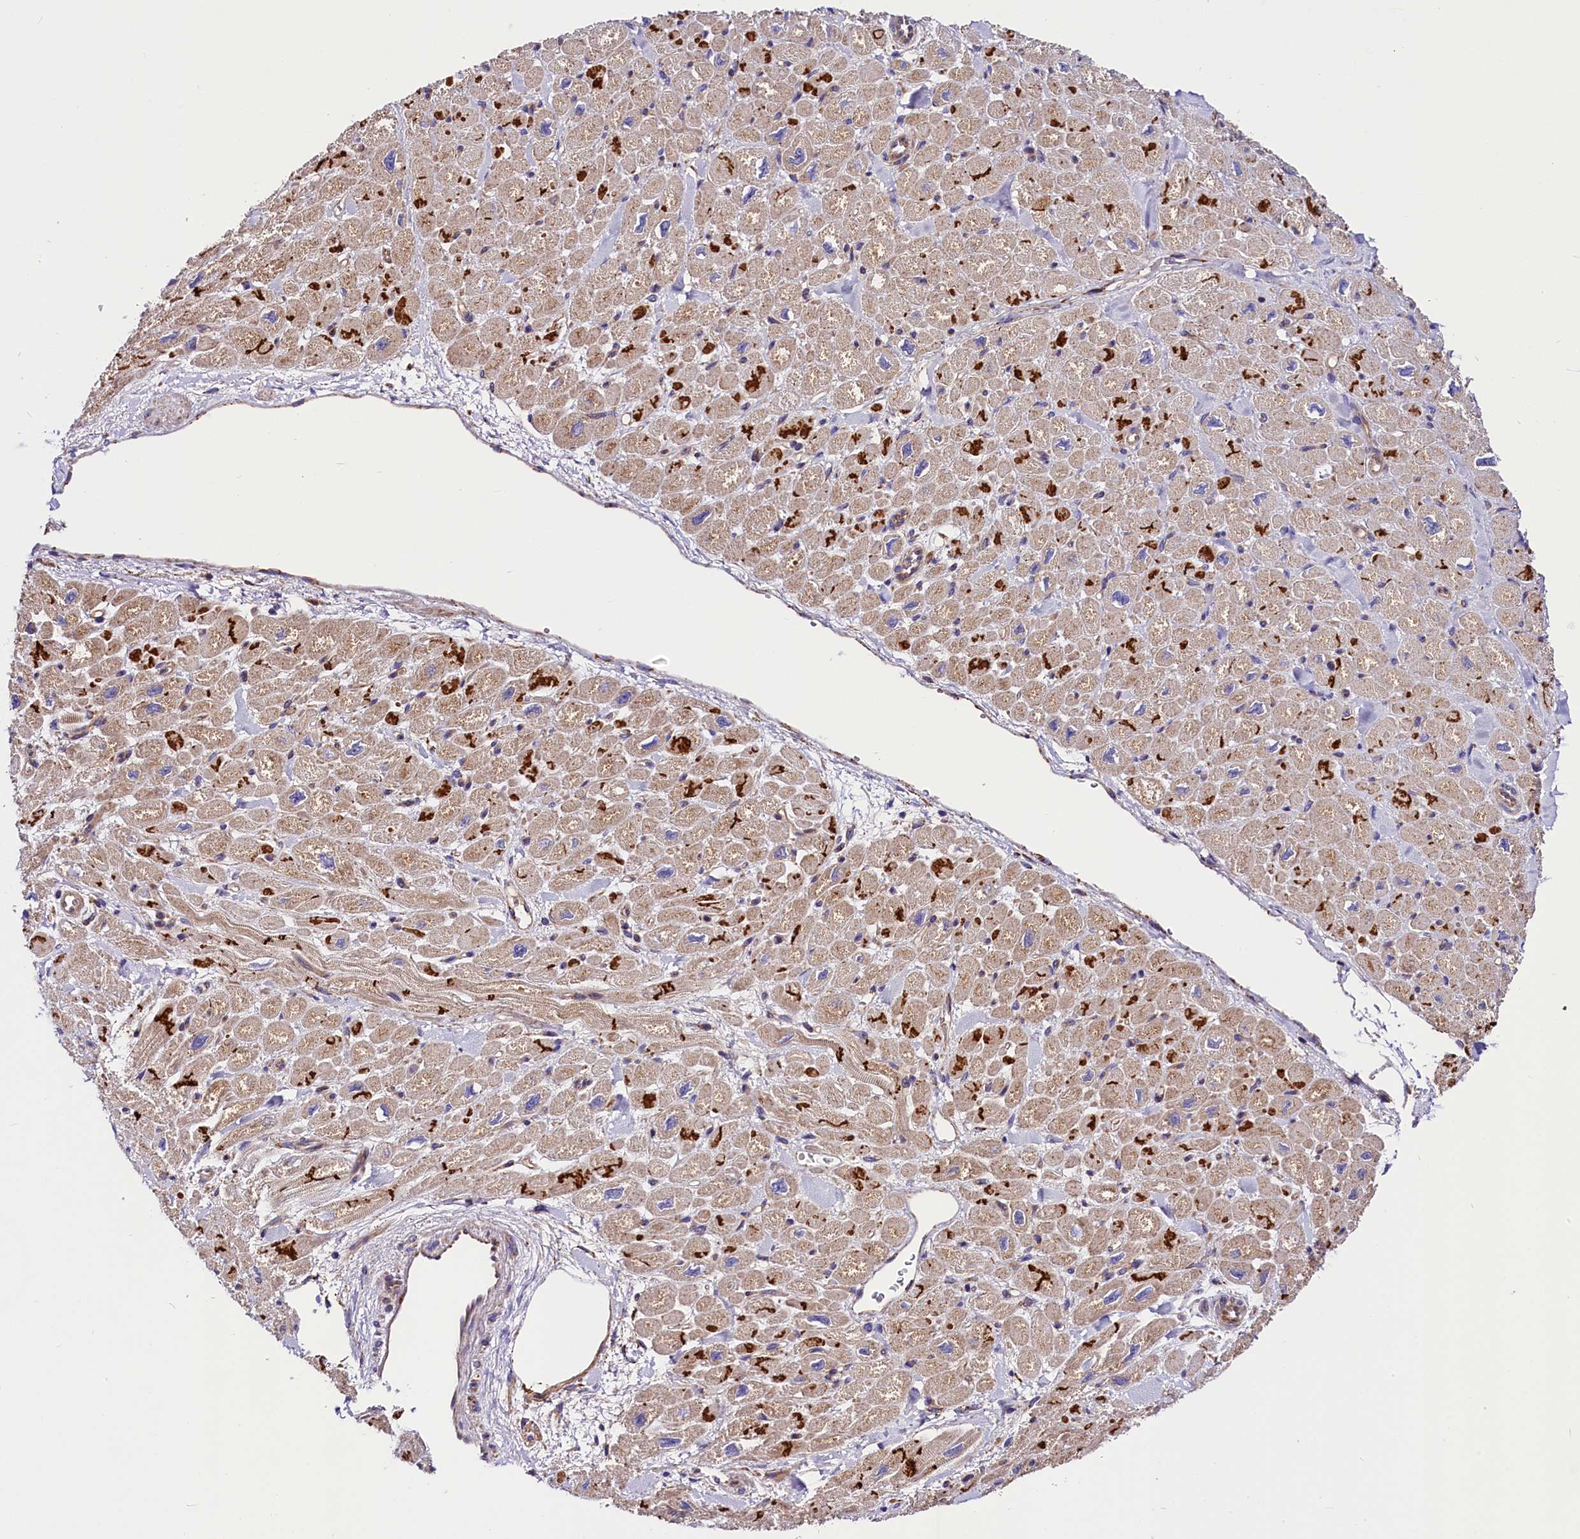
{"staining": {"intensity": "strong", "quantity": ">75%", "location": "cytoplasmic/membranous"}, "tissue": "heart muscle", "cell_type": "Cardiomyocytes", "image_type": "normal", "snomed": [{"axis": "morphology", "description": "Normal tissue, NOS"}, {"axis": "topography", "description": "Heart"}], "caption": "Immunohistochemical staining of normal heart muscle demonstrates >75% levels of strong cytoplasmic/membranous protein staining in approximately >75% of cardiomyocytes.", "gene": "ARMC6", "patient": {"sex": "male", "age": 65}}